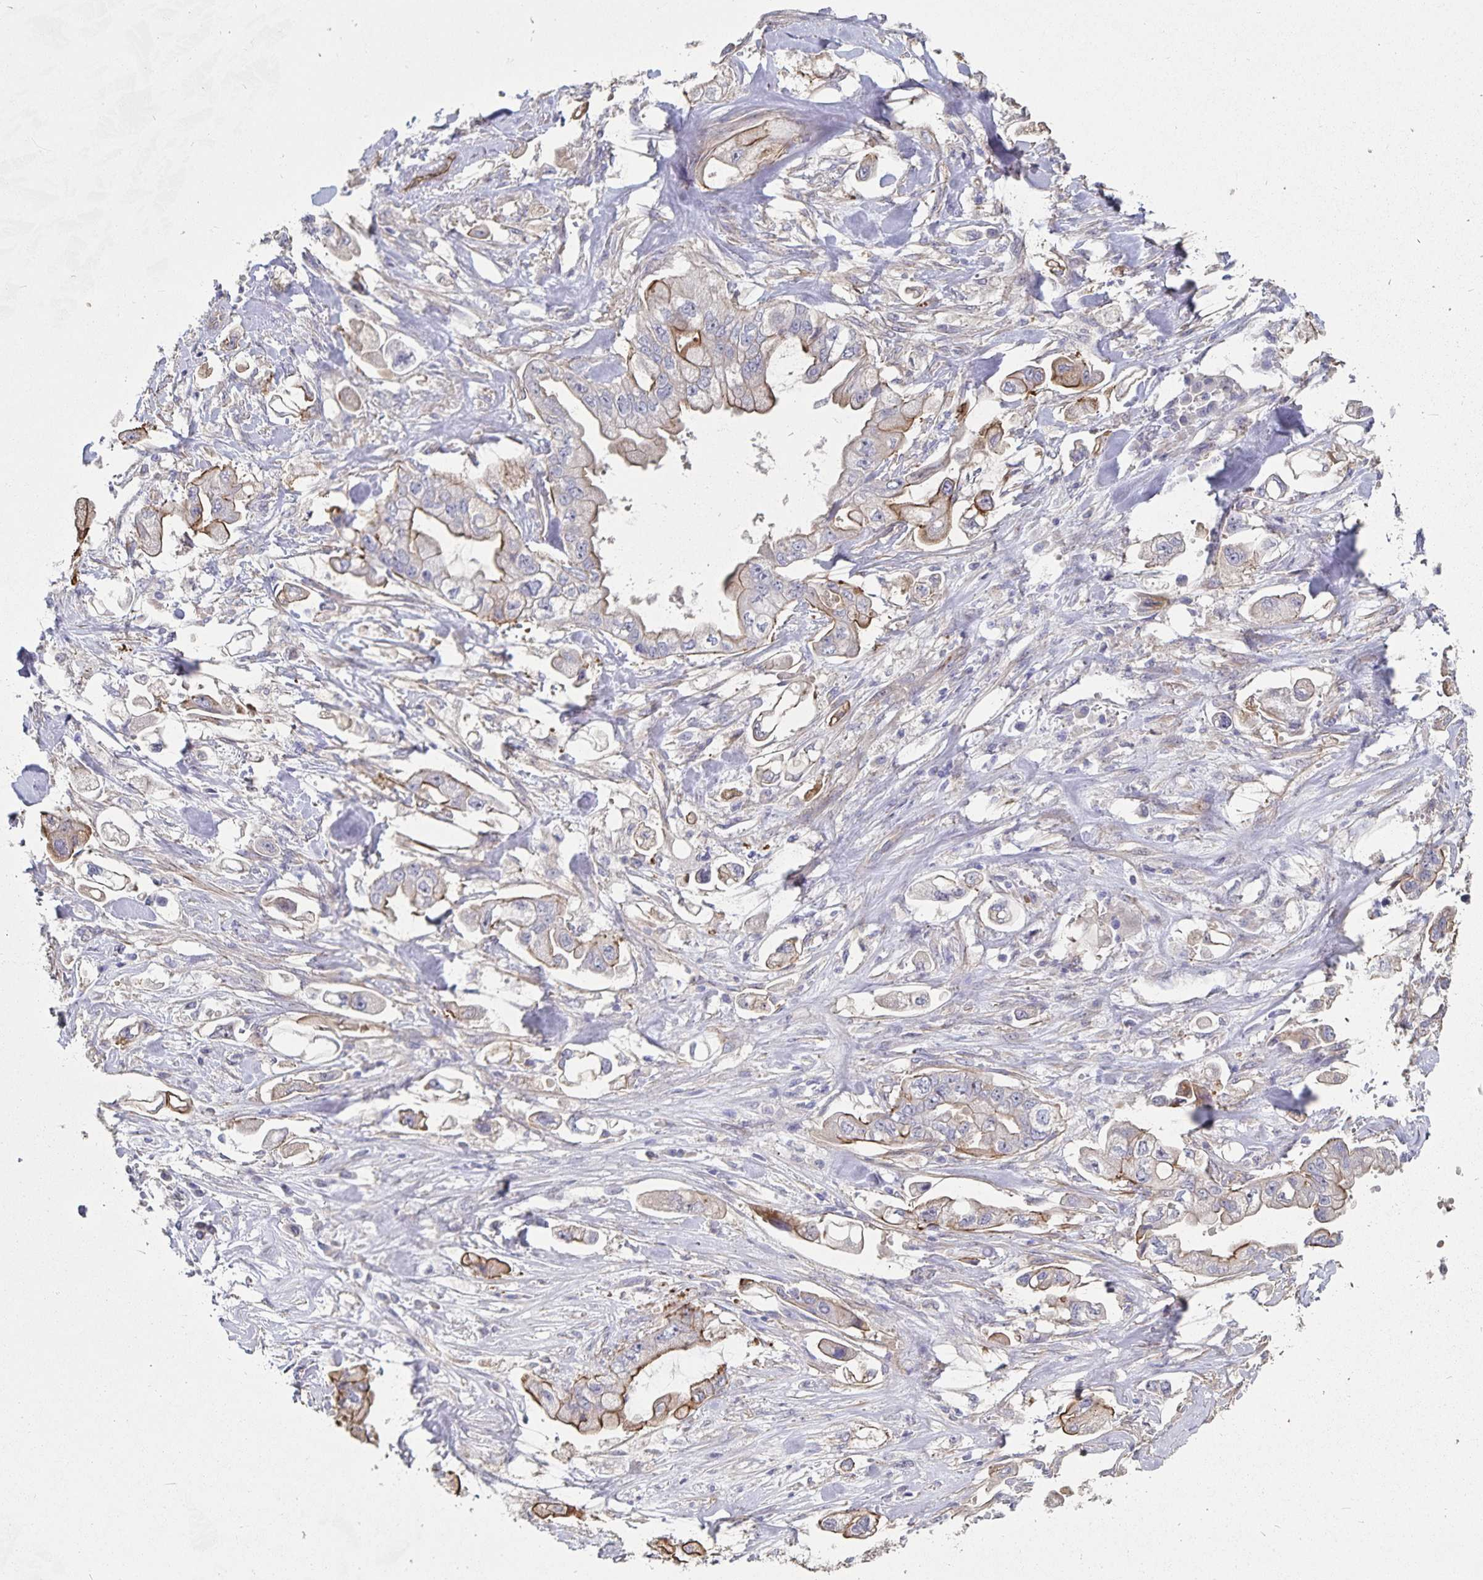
{"staining": {"intensity": "weak", "quantity": "<25%", "location": "cytoplasmic/membranous"}, "tissue": "stomach cancer", "cell_type": "Tumor cells", "image_type": "cancer", "snomed": [{"axis": "morphology", "description": "Adenocarcinoma, NOS"}, {"axis": "topography", "description": "Stomach"}], "caption": "Human stomach cancer stained for a protein using immunohistochemistry exhibits no expression in tumor cells.", "gene": "SSTR1", "patient": {"sex": "male", "age": 62}}